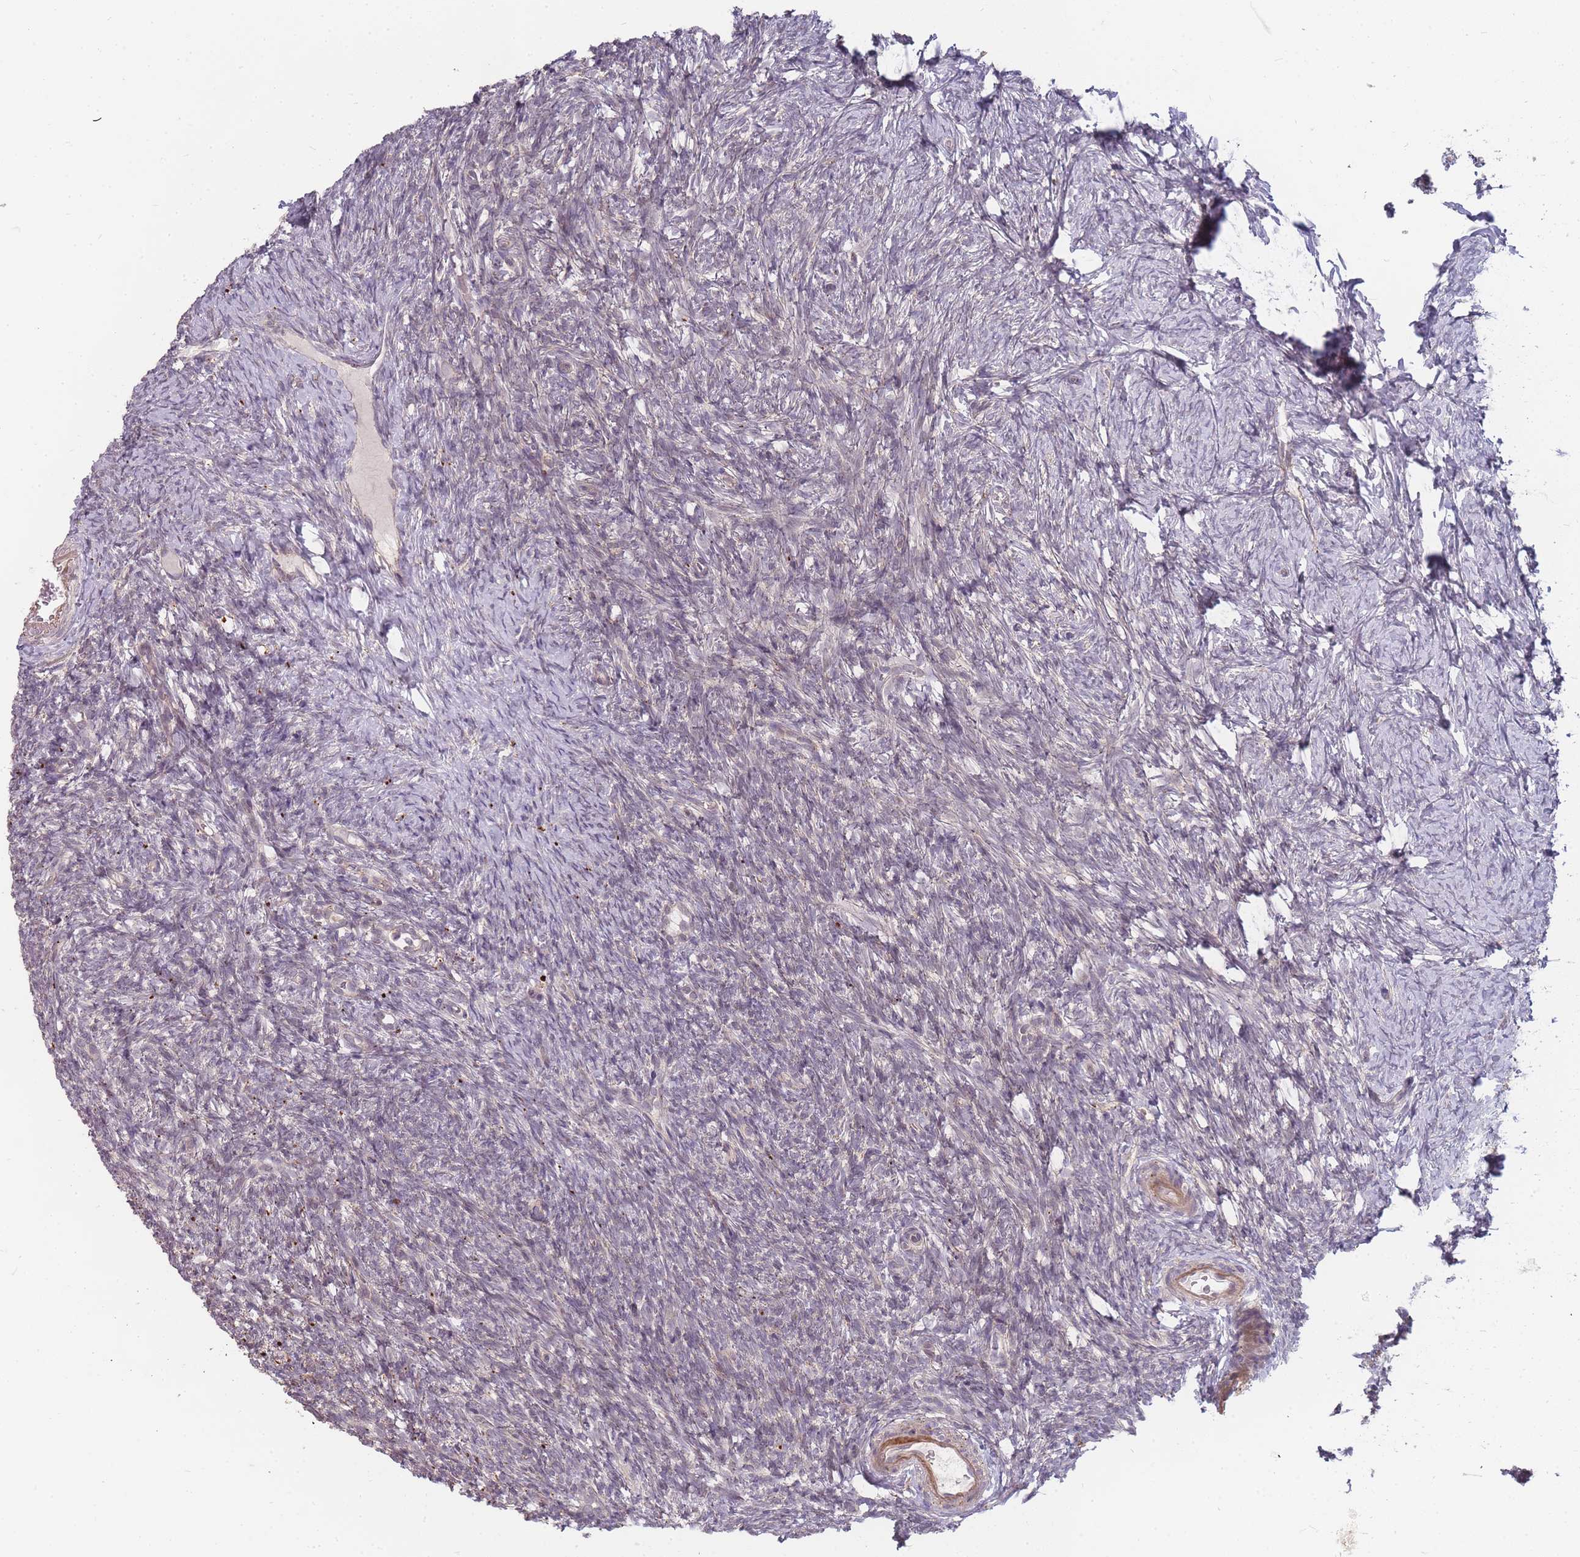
{"staining": {"intensity": "negative", "quantity": "none", "location": "none"}, "tissue": "ovary", "cell_type": "Ovarian stroma cells", "image_type": "normal", "snomed": [{"axis": "morphology", "description": "Normal tissue, NOS"}, {"axis": "topography", "description": "Ovary"}], "caption": "The image reveals no significant positivity in ovarian stroma cells of ovary. (DAB (3,3'-diaminobenzidine) immunohistochemistry with hematoxylin counter stain).", "gene": "ATG5", "patient": {"sex": "female", "age": 39}}